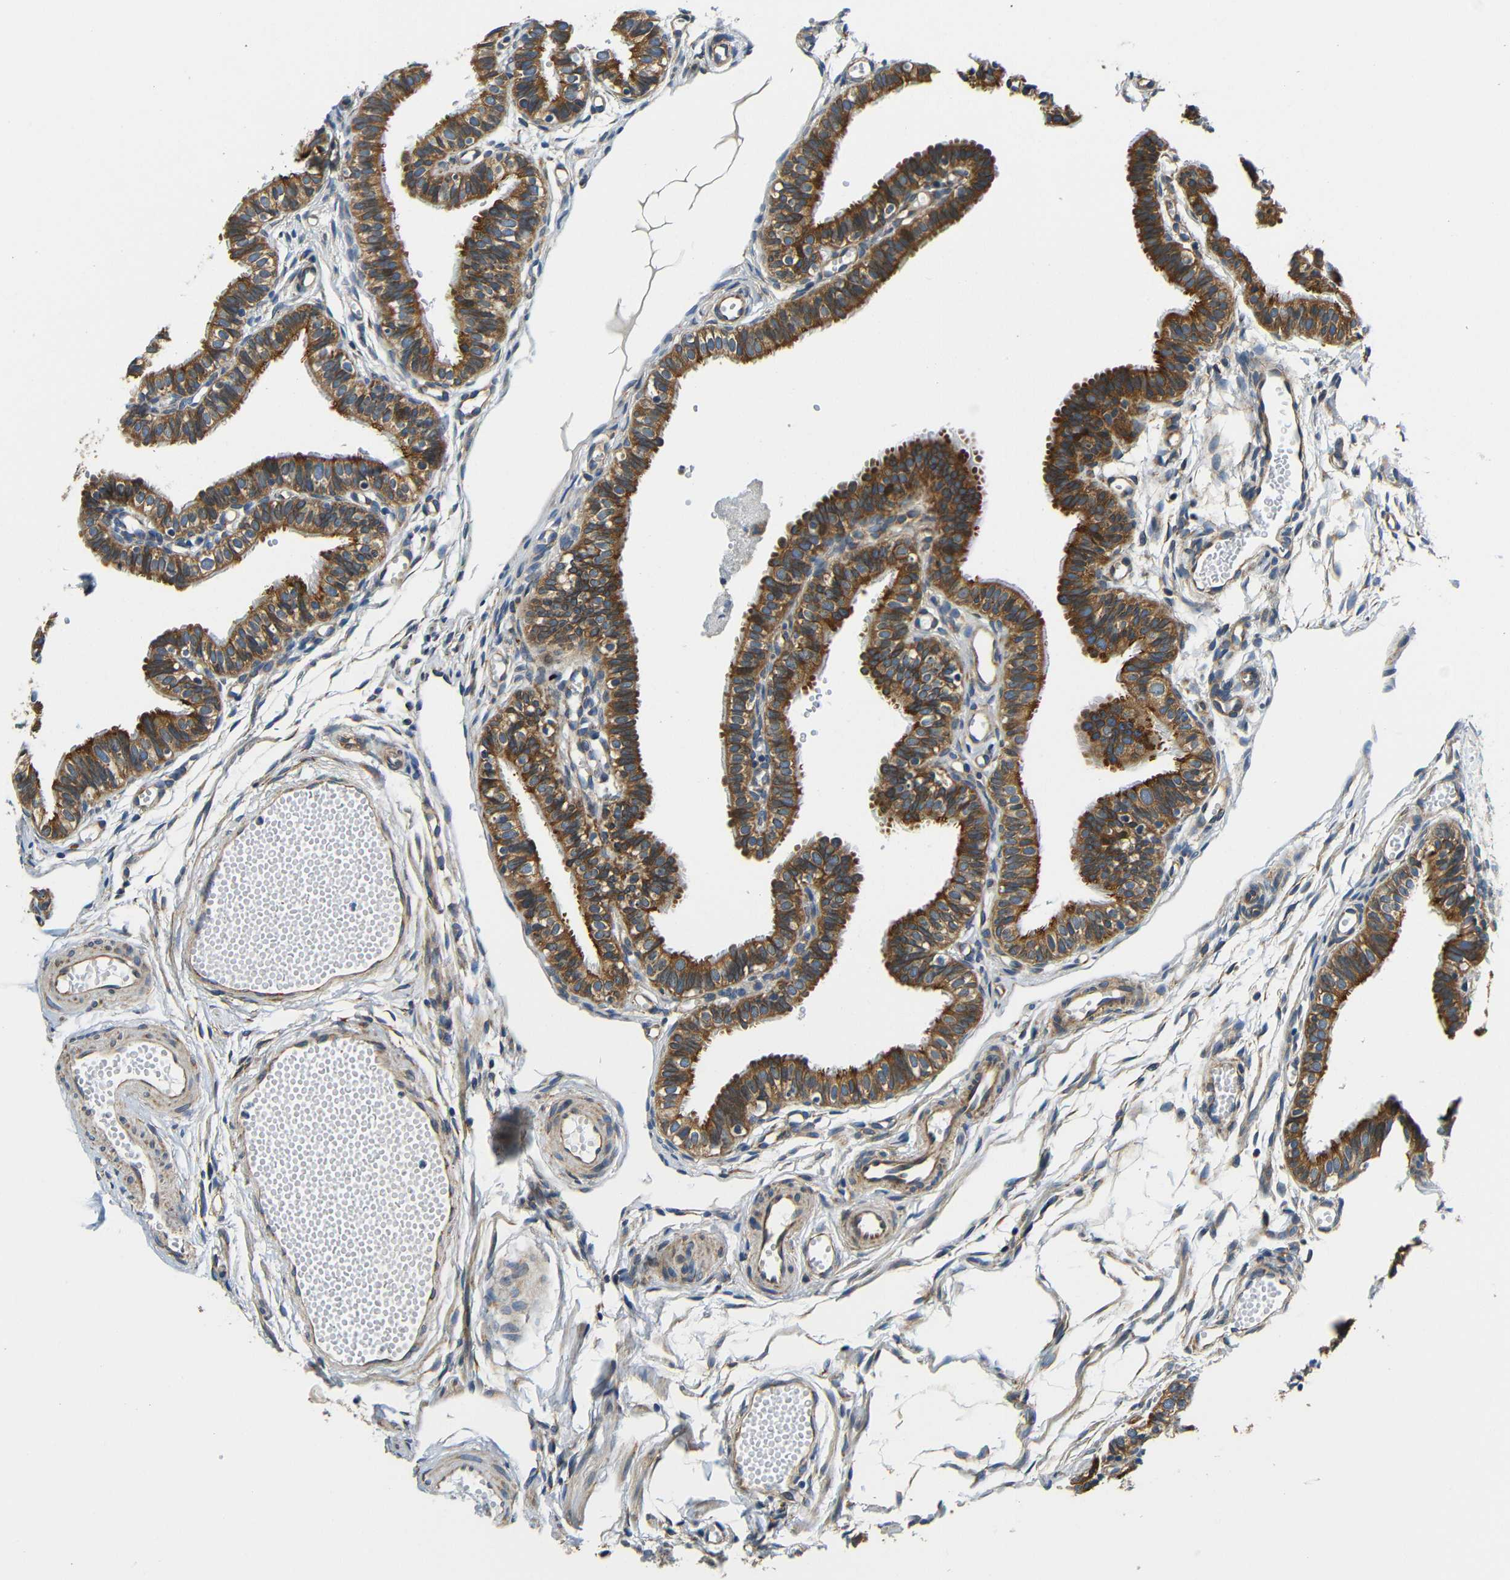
{"staining": {"intensity": "strong", "quantity": ">75%", "location": "cytoplasmic/membranous"}, "tissue": "fallopian tube", "cell_type": "Glandular cells", "image_type": "normal", "snomed": [{"axis": "morphology", "description": "Normal tissue, NOS"}, {"axis": "topography", "description": "Fallopian tube"}, {"axis": "topography", "description": "Placenta"}], "caption": "Immunohistochemical staining of benign human fallopian tube reveals high levels of strong cytoplasmic/membranous expression in about >75% of glandular cells.", "gene": "VAPB", "patient": {"sex": "female", "age": 34}}